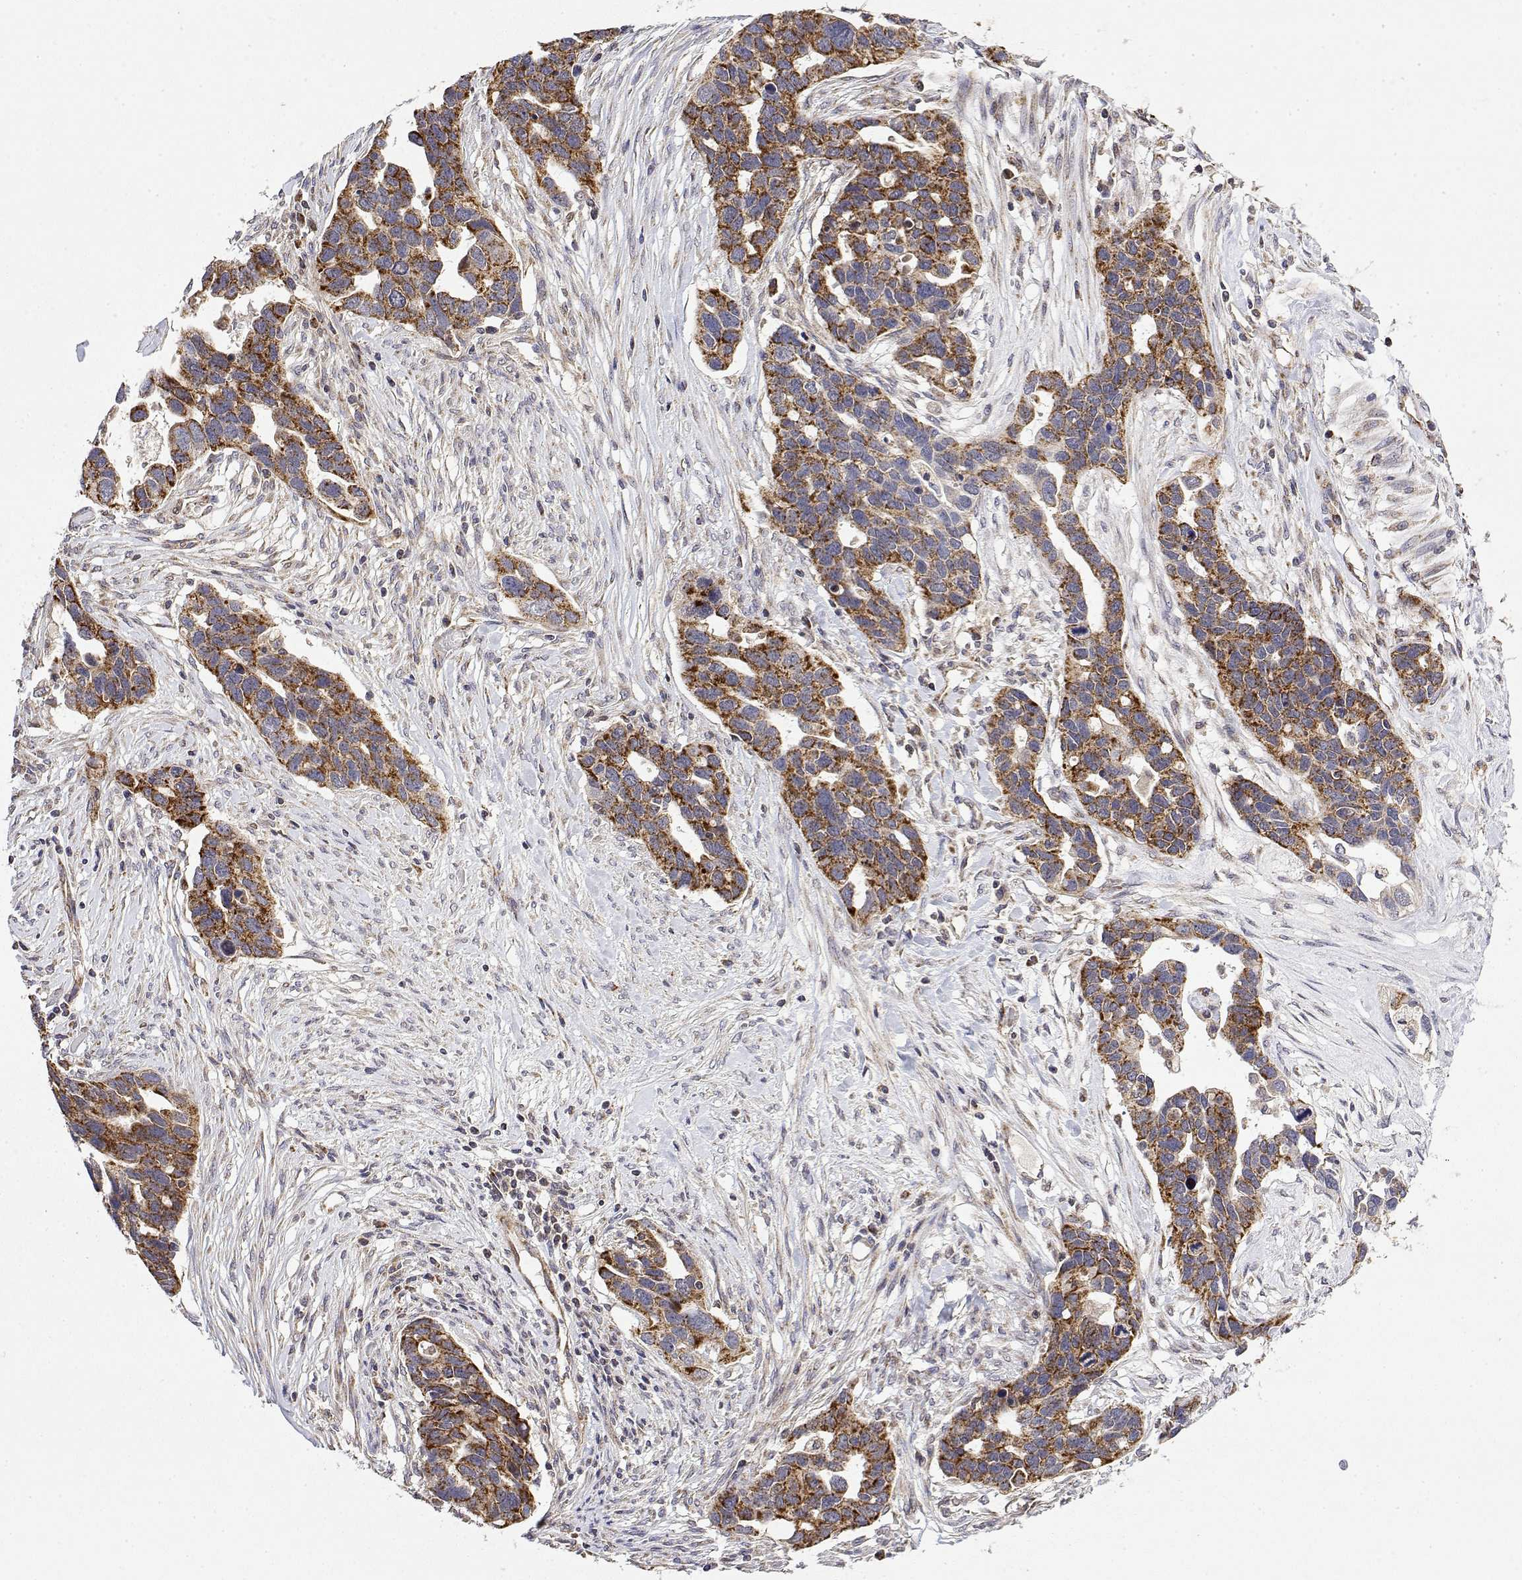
{"staining": {"intensity": "strong", "quantity": "25%-75%", "location": "cytoplasmic/membranous"}, "tissue": "ovarian cancer", "cell_type": "Tumor cells", "image_type": "cancer", "snomed": [{"axis": "morphology", "description": "Cystadenocarcinoma, serous, NOS"}, {"axis": "topography", "description": "Ovary"}], "caption": "Immunohistochemistry photomicrograph of human serous cystadenocarcinoma (ovarian) stained for a protein (brown), which demonstrates high levels of strong cytoplasmic/membranous positivity in approximately 25%-75% of tumor cells.", "gene": "GADD45GIP1", "patient": {"sex": "female", "age": 54}}